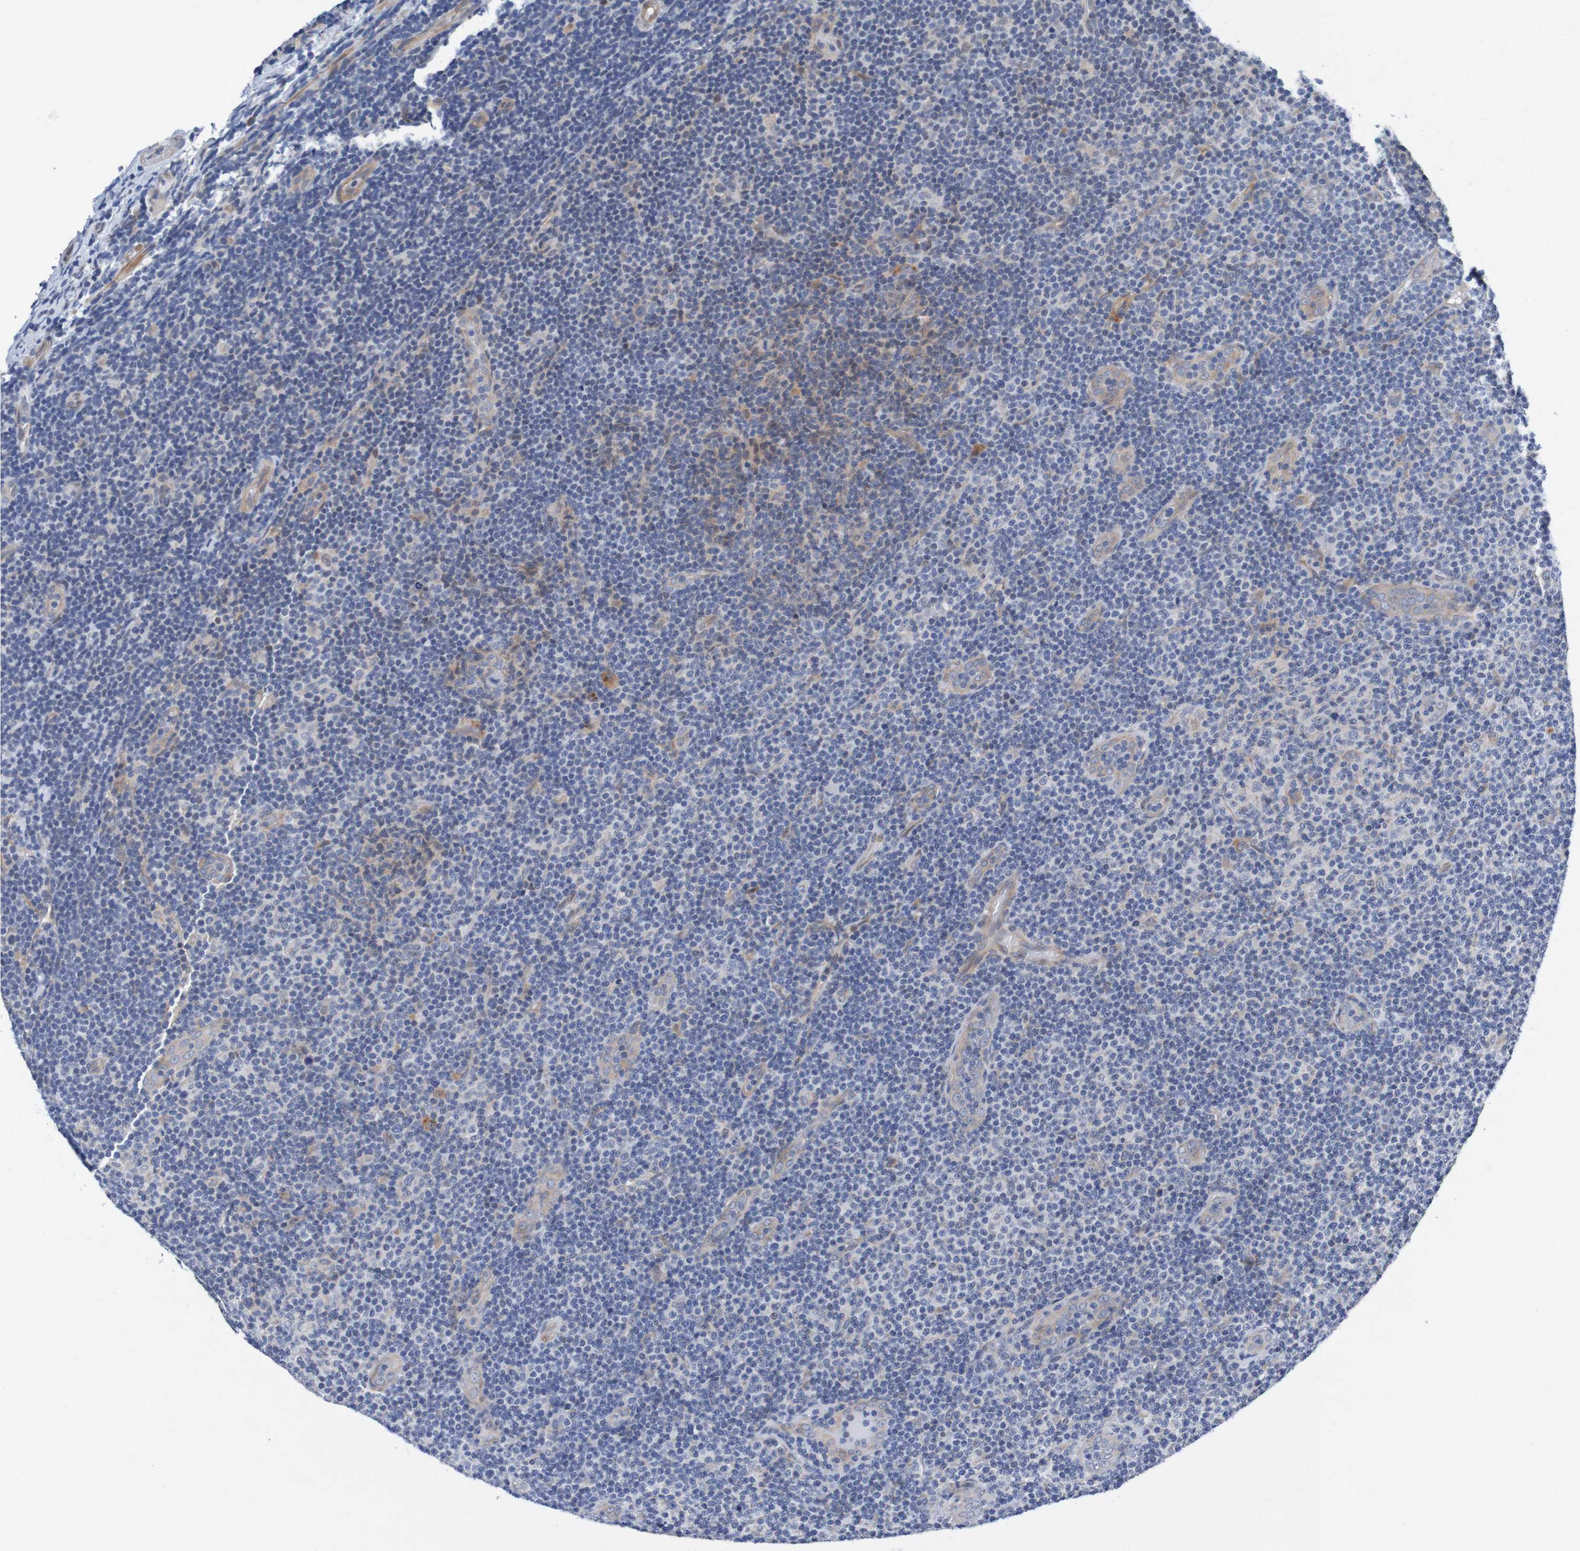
{"staining": {"intensity": "weak", "quantity": "<25%", "location": "cytoplasmic/membranous"}, "tissue": "lymphoma", "cell_type": "Tumor cells", "image_type": "cancer", "snomed": [{"axis": "morphology", "description": "Malignant lymphoma, non-Hodgkin's type, Low grade"}, {"axis": "topography", "description": "Lymph node"}], "caption": "Low-grade malignant lymphoma, non-Hodgkin's type was stained to show a protein in brown. There is no significant expression in tumor cells.", "gene": "CPED1", "patient": {"sex": "male", "age": 83}}